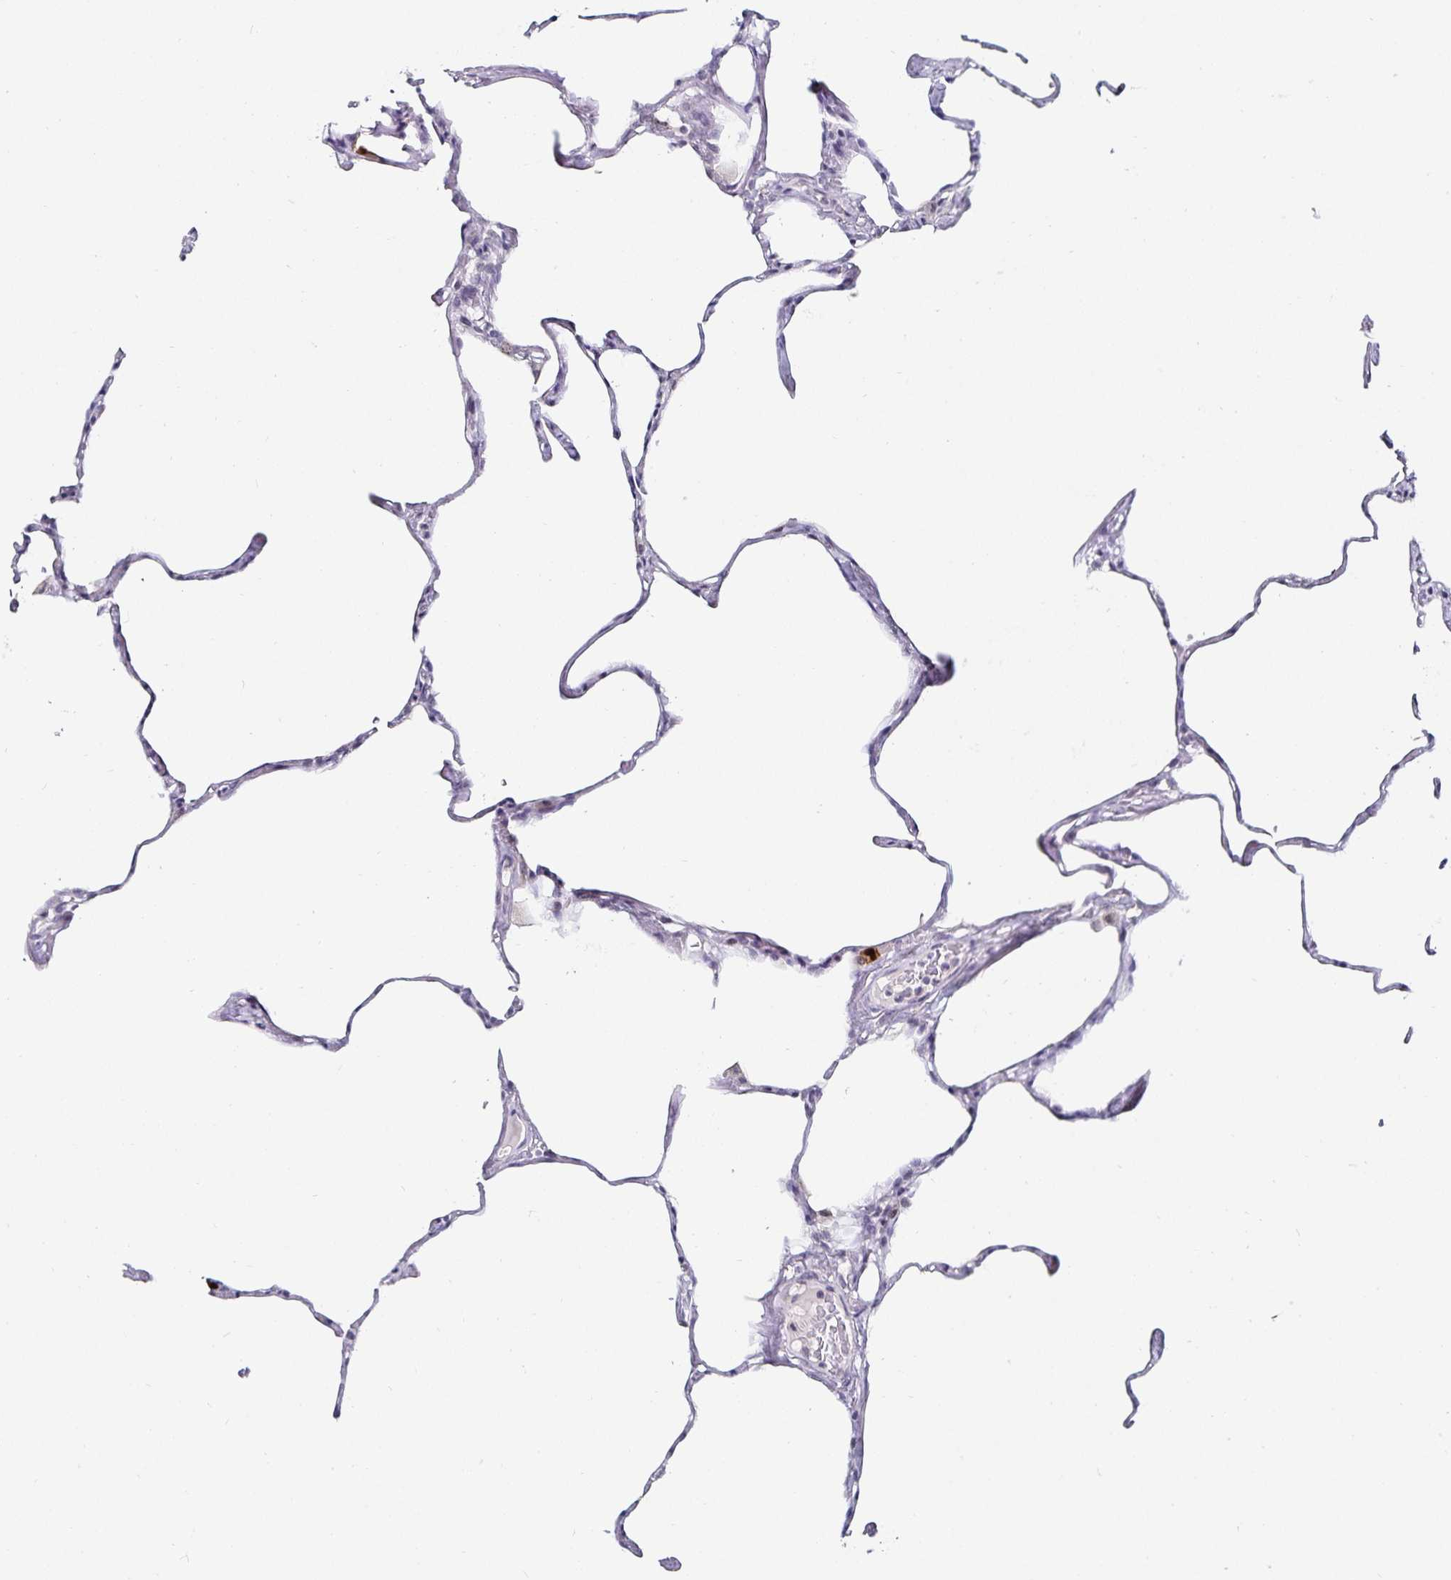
{"staining": {"intensity": "strong", "quantity": "<25%", "location": "nuclear"}, "tissue": "lung", "cell_type": "Alveolar cells", "image_type": "normal", "snomed": [{"axis": "morphology", "description": "Normal tissue, NOS"}, {"axis": "topography", "description": "Lung"}], "caption": "Lung stained with DAB immunohistochemistry (IHC) exhibits medium levels of strong nuclear positivity in approximately <25% of alveolar cells. (DAB IHC with brightfield microscopy, high magnification).", "gene": "ANLN", "patient": {"sex": "male", "age": 65}}